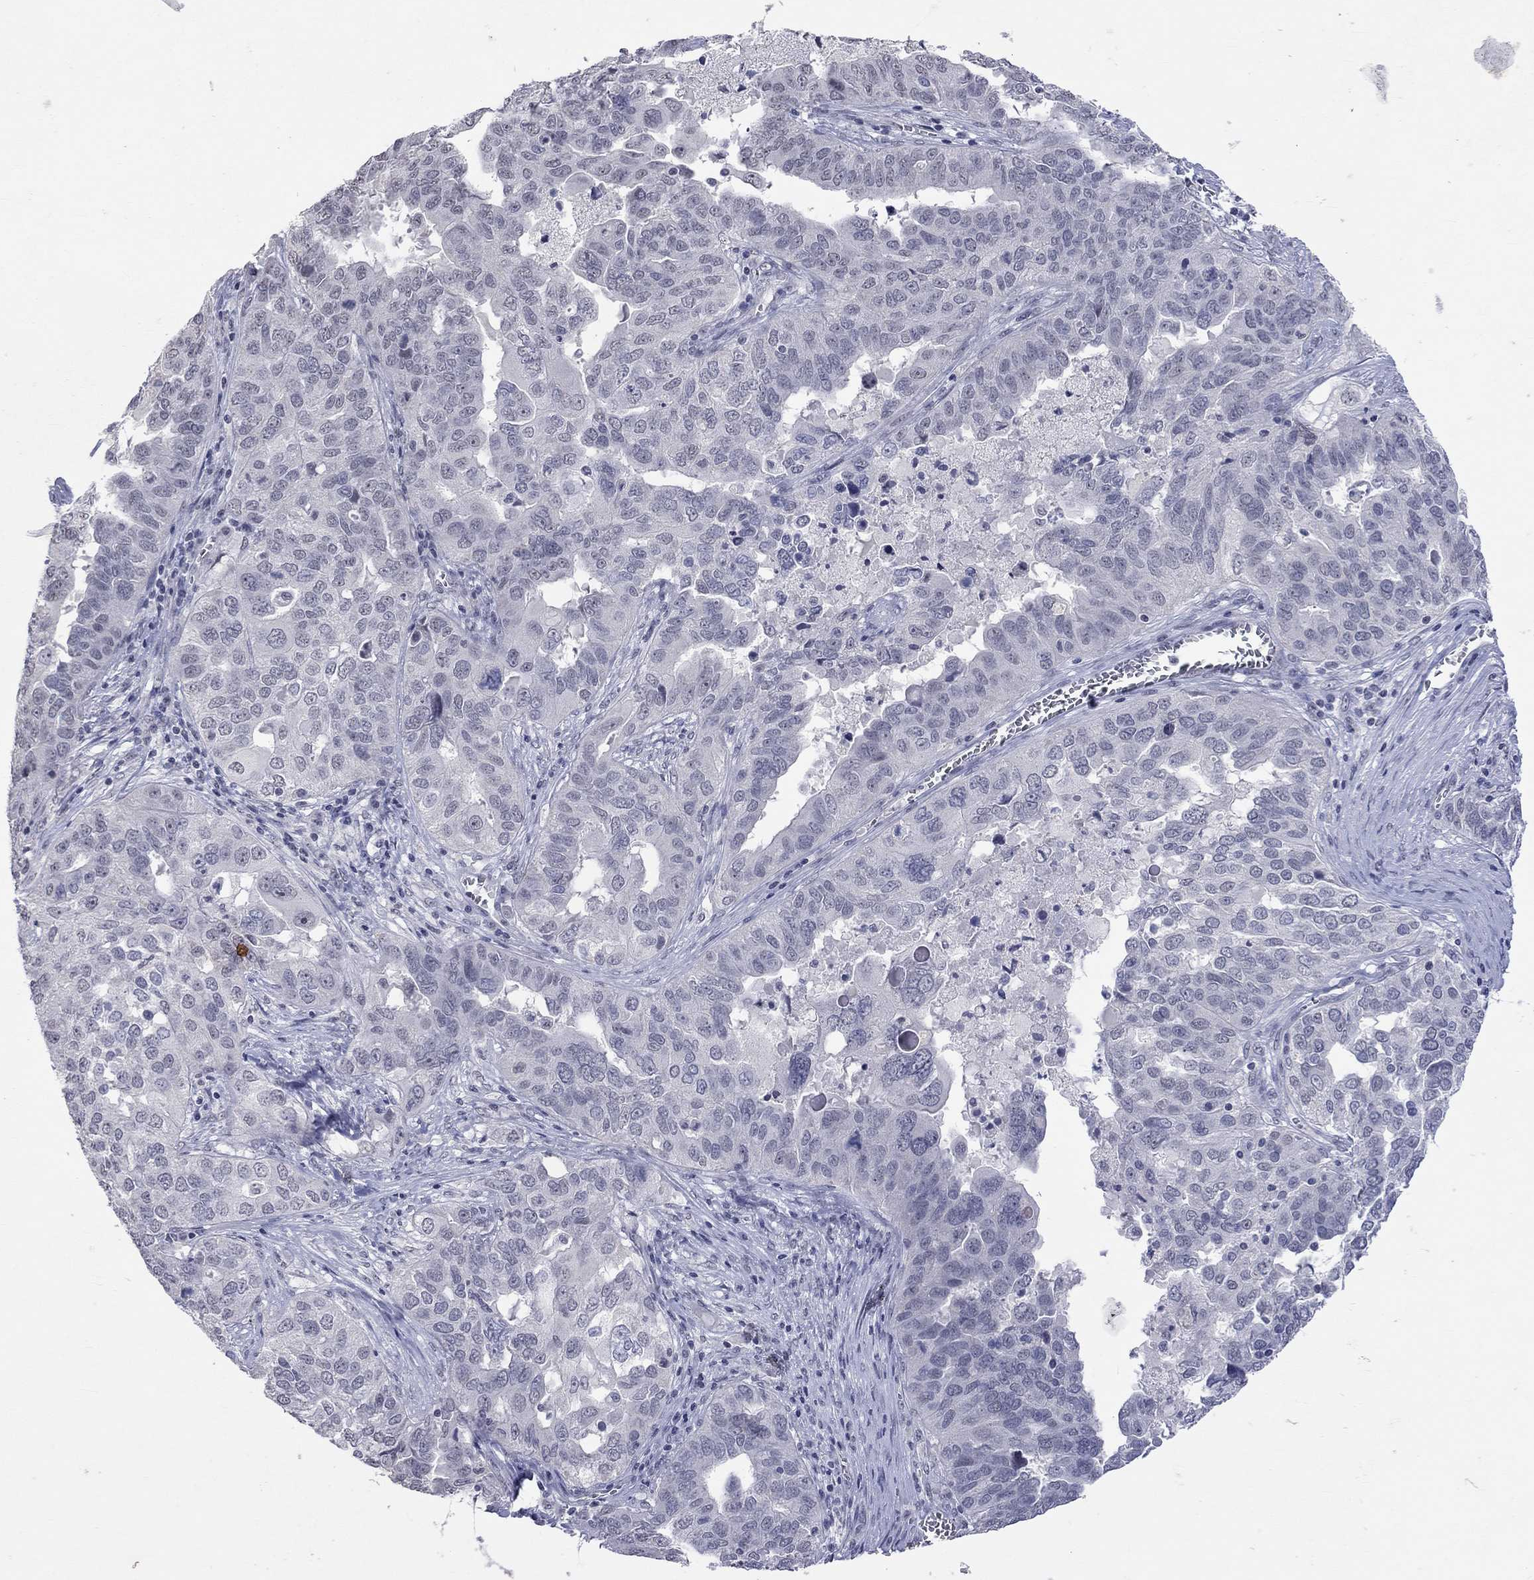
{"staining": {"intensity": "negative", "quantity": "none", "location": "none"}, "tissue": "ovarian cancer", "cell_type": "Tumor cells", "image_type": "cancer", "snomed": [{"axis": "morphology", "description": "Carcinoma, endometroid"}, {"axis": "topography", "description": "Soft tissue"}, {"axis": "topography", "description": "Ovary"}], "caption": "Histopathology image shows no significant protein staining in tumor cells of endometroid carcinoma (ovarian).", "gene": "TMEM143", "patient": {"sex": "female", "age": 52}}